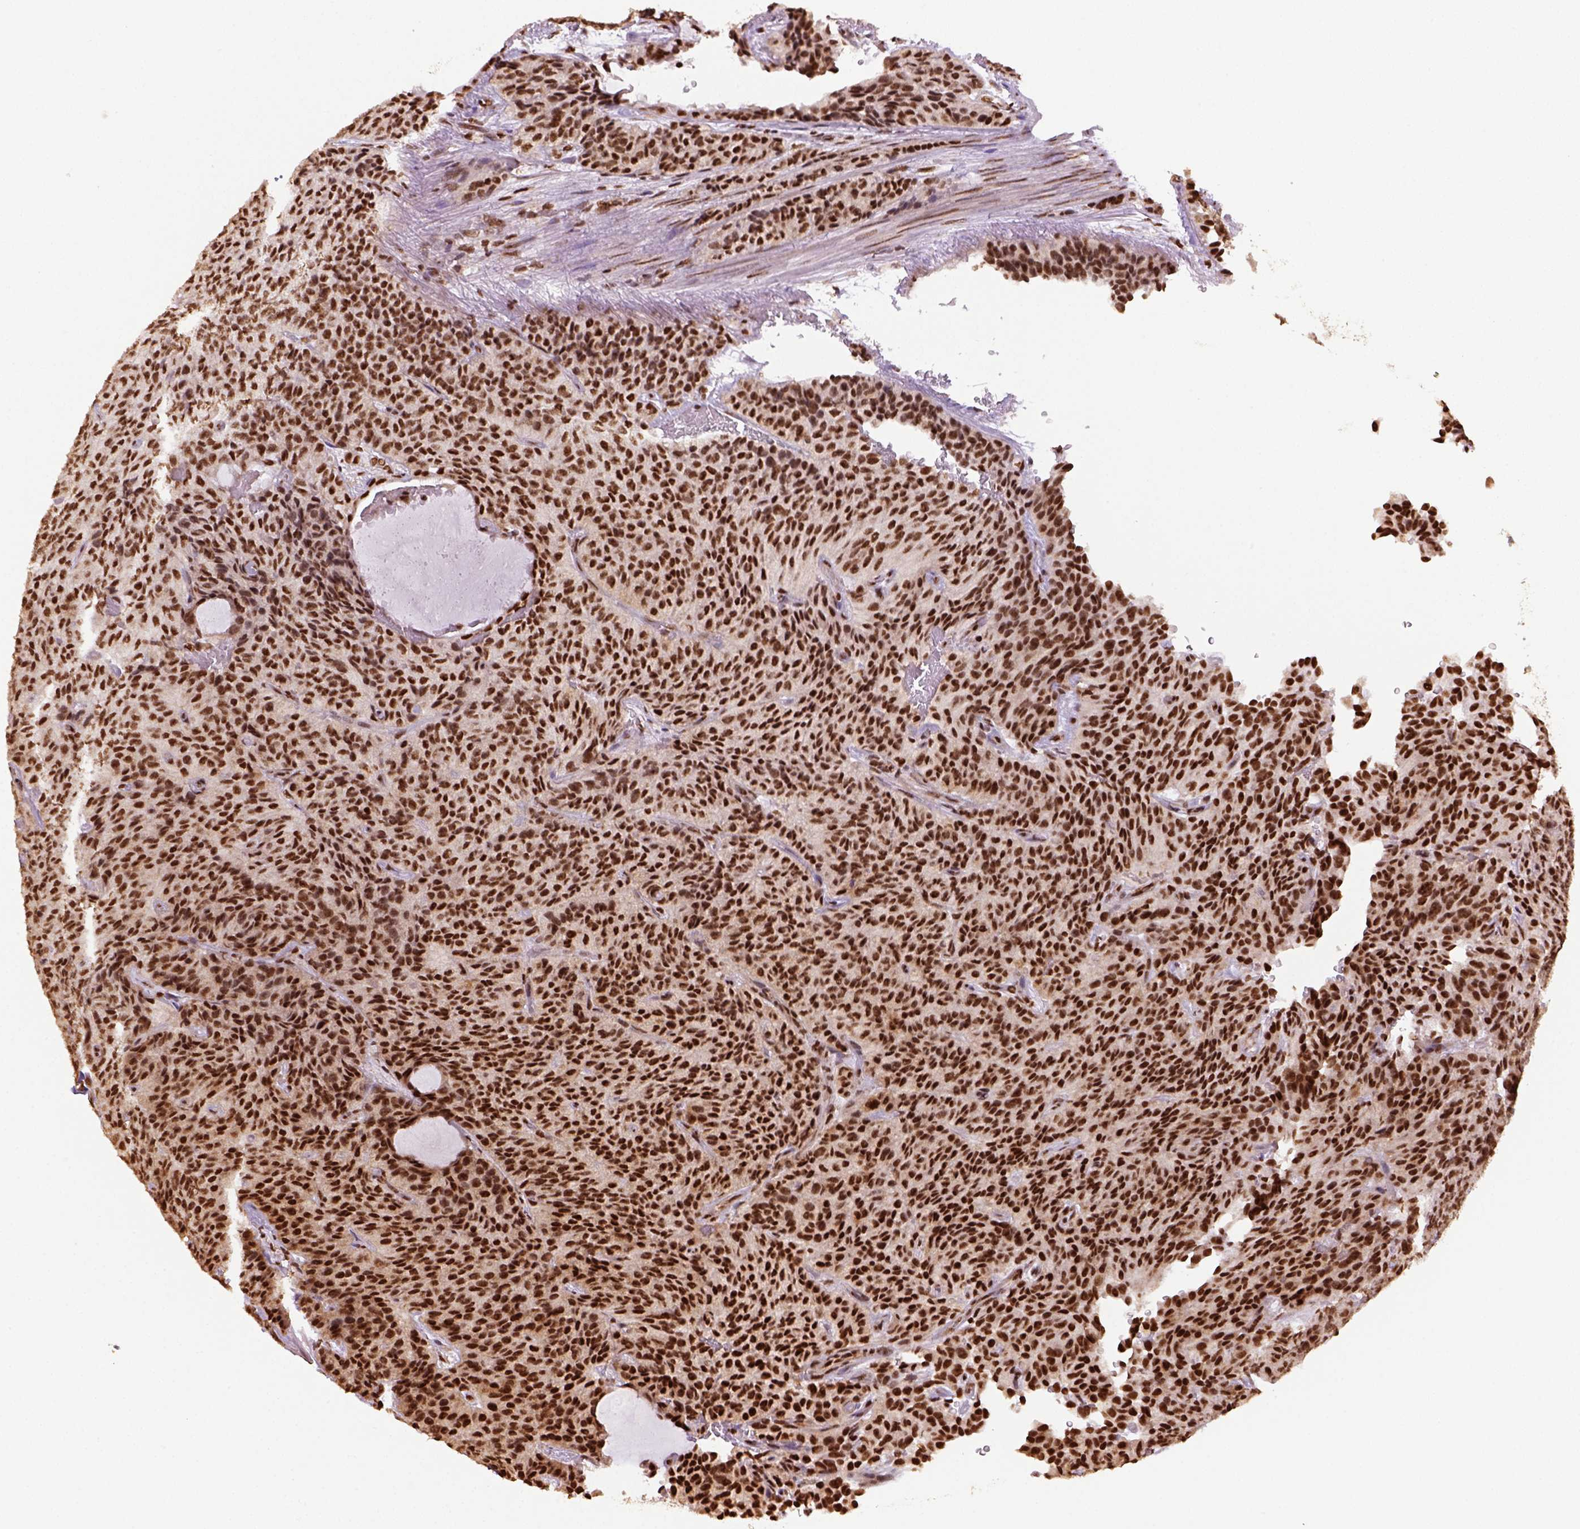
{"staining": {"intensity": "strong", "quantity": ">75%", "location": "nuclear"}, "tissue": "carcinoid", "cell_type": "Tumor cells", "image_type": "cancer", "snomed": [{"axis": "morphology", "description": "Carcinoid, malignant, NOS"}, {"axis": "topography", "description": "Lung"}], "caption": "Protein analysis of carcinoid (malignant) tissue reveals strong nuclear positivity in approximately >75% of tumor cells.", "gene": "CCAR1", "patient": {"sex": "male", "age": 71}}